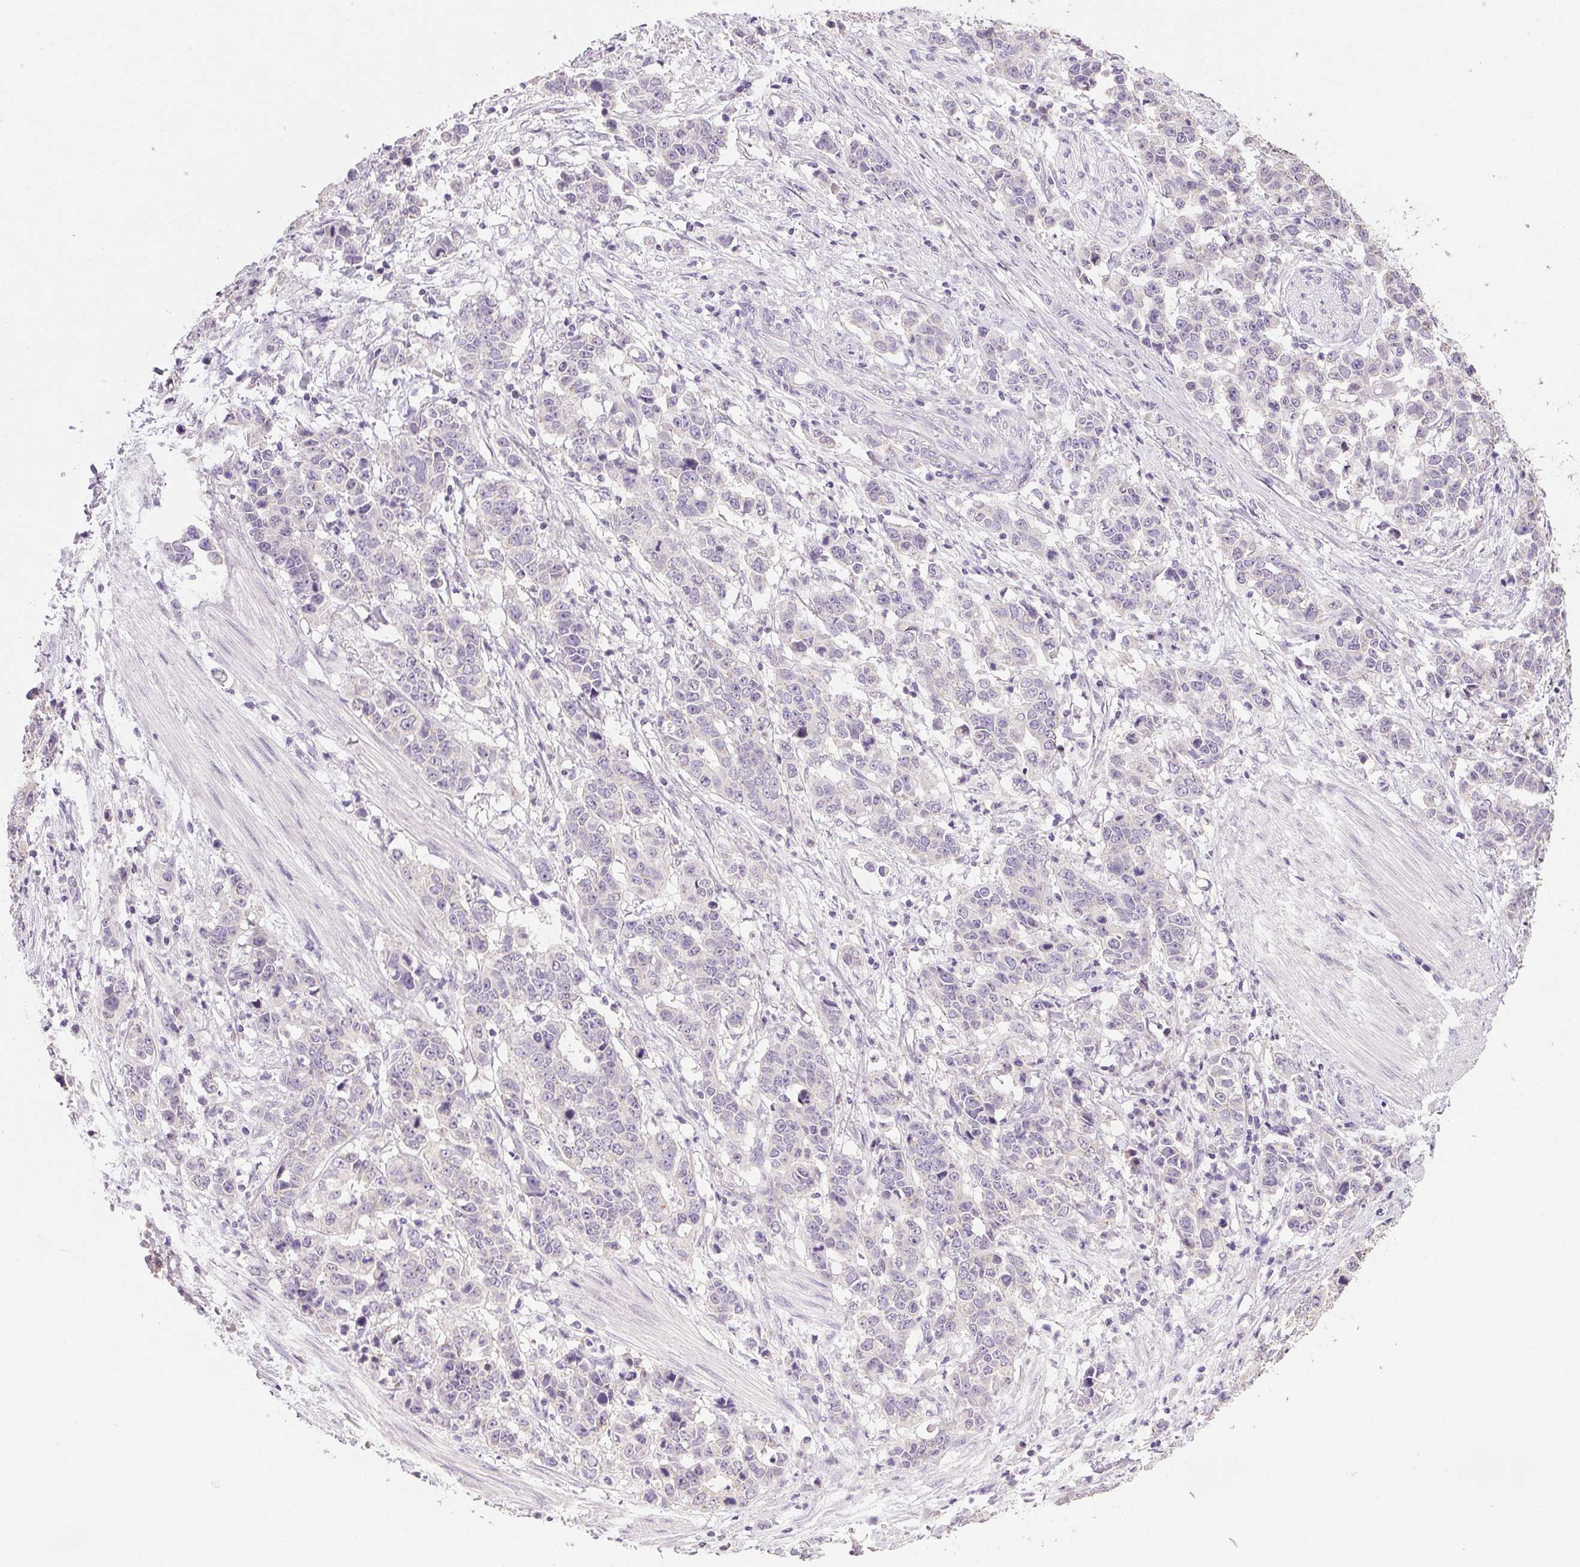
{"staining": {"intensity": "negative", "quantity": "none", "location": "none"}, "tissue": "stomach cancer", "cell_type": "Tumor cells", "image_type": "cancer", "snomed": [{"axis": "morphology", "description": "Adenocarcinoma, NOS"}, {"axis": "topography", "description": "Stomach, upper"}], "caption": "Stomach cancer (adenocarcinoma) was stained to show a protein in brown. There is no significant positivity in tumor cells.", "gene": "SPACA9", "patient": {"sex": "male", "age": 69}}